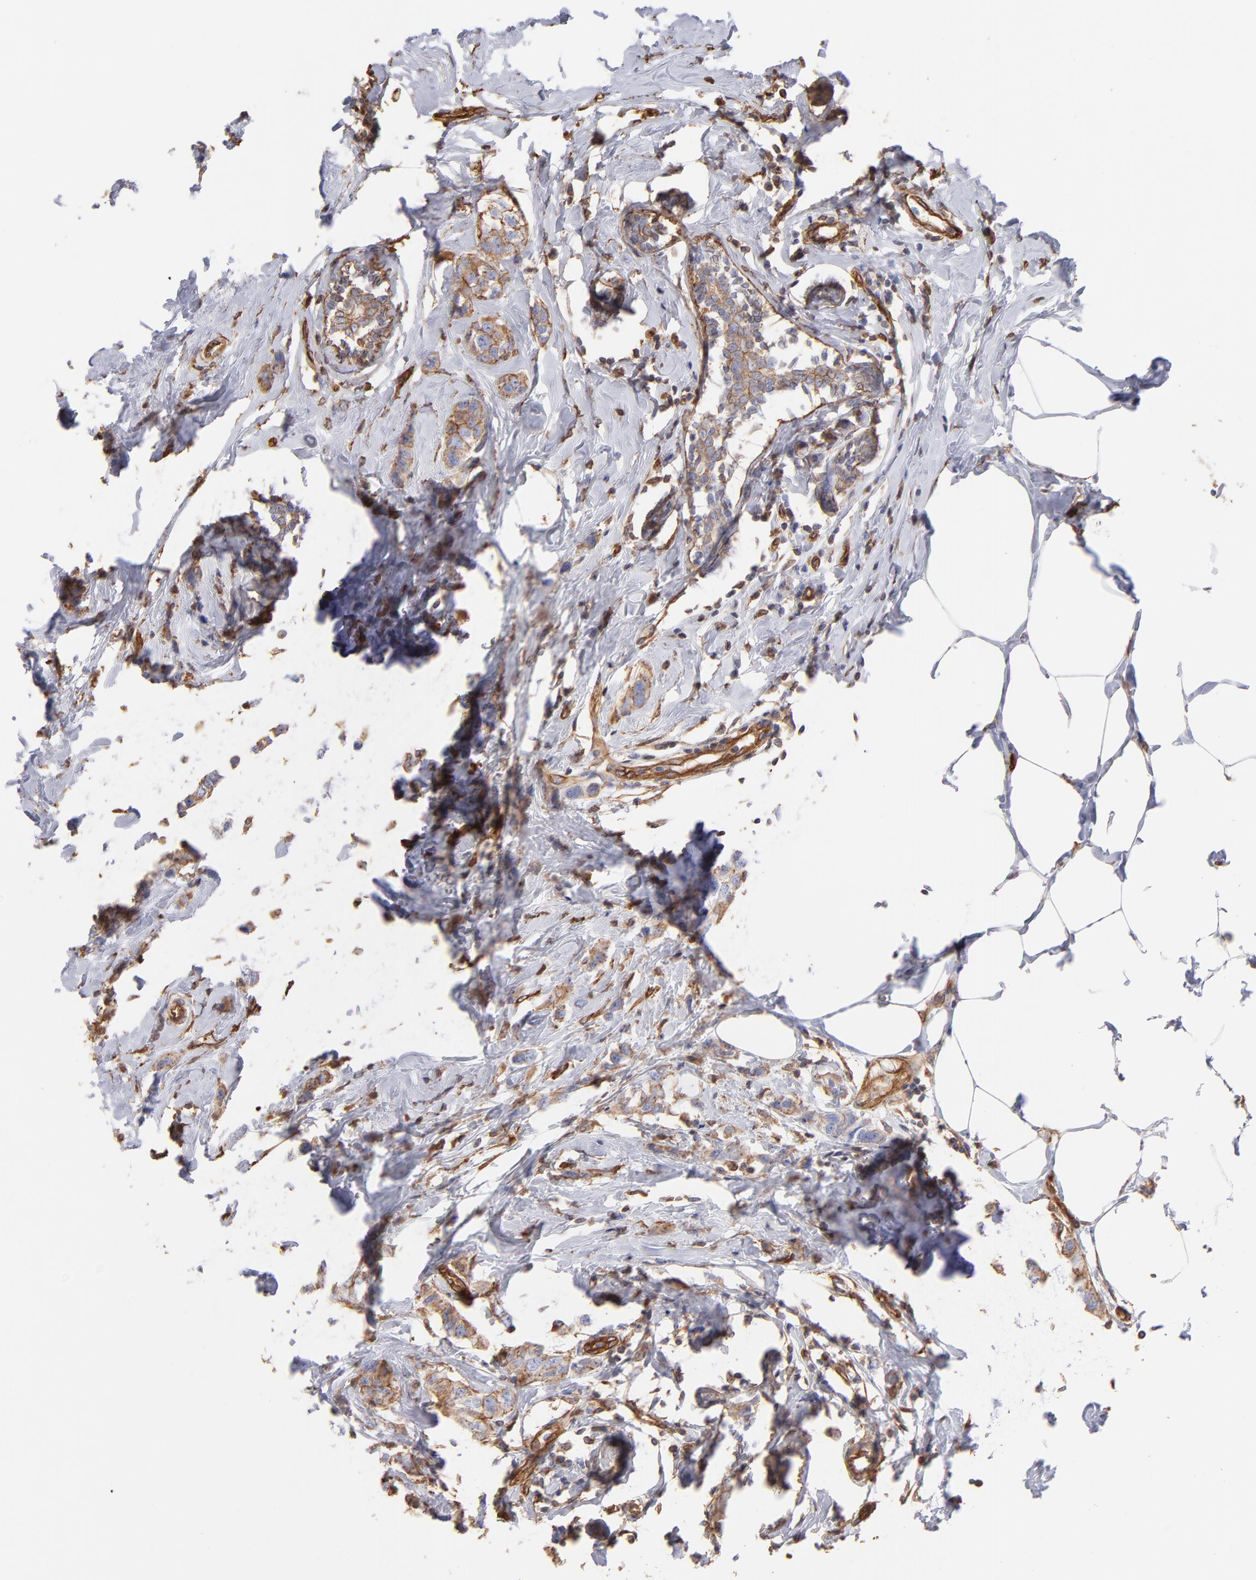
{"staining": {"intensity": "weak", "quantity": ">75%", "location": "cytoplasmic/membranous"}, "tissue": "breast cancer", "cell_type": "Tumor cells", "image_type": "cancer", "snomed": [{"axis": "morphology", "description": "Normal tissue, NOS"}, {"axis": "morphology", "description": "Duct carcinoma"}, {"axis": "topography", "description": "Breast"}], "caption": "Immunohistochemical staining of breast cancer reveals weak cytoplasmic/membranous protein expression in about >75% of tumor cells.", "gene": "PLEC", "patient": {"sex": "female", "age": 50}}